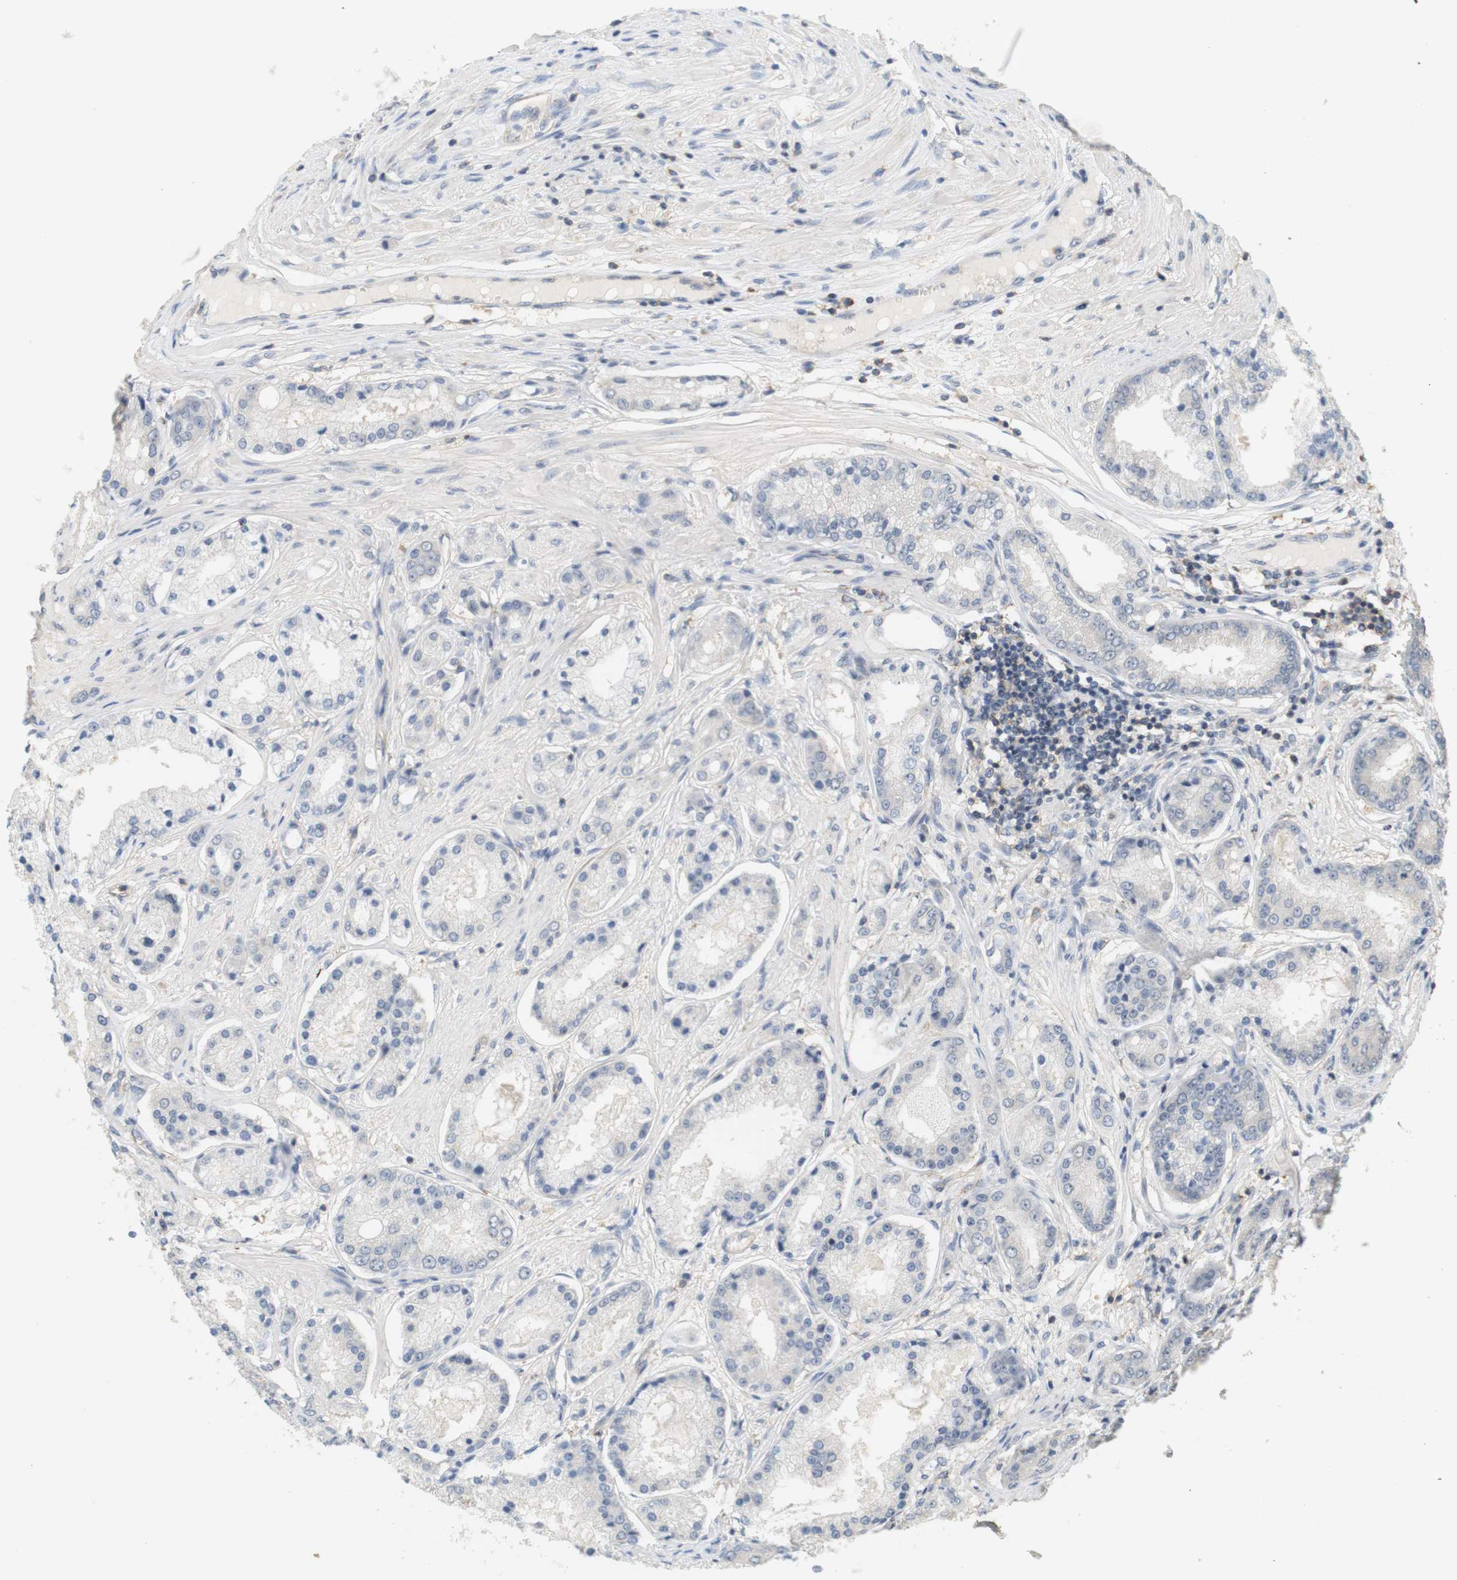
{"staining": {"intensity": "negative", "quantity": "none", "location": "none"}, "tissue": "prostate cancer", "cell_type": "Tumor cells", "image_type": "cancer", "snomed": [{"axis": "morphology", "description": "Adenocarcinoma, High grade"}, {"axis": "topography", "description": "Prostate"}], "caption": "The IHC micrograph has no significant staining in tumor cells of prostate cancer tissue.", "gene": "OSR1", "patient": {"sex": "male", "age": 59}}